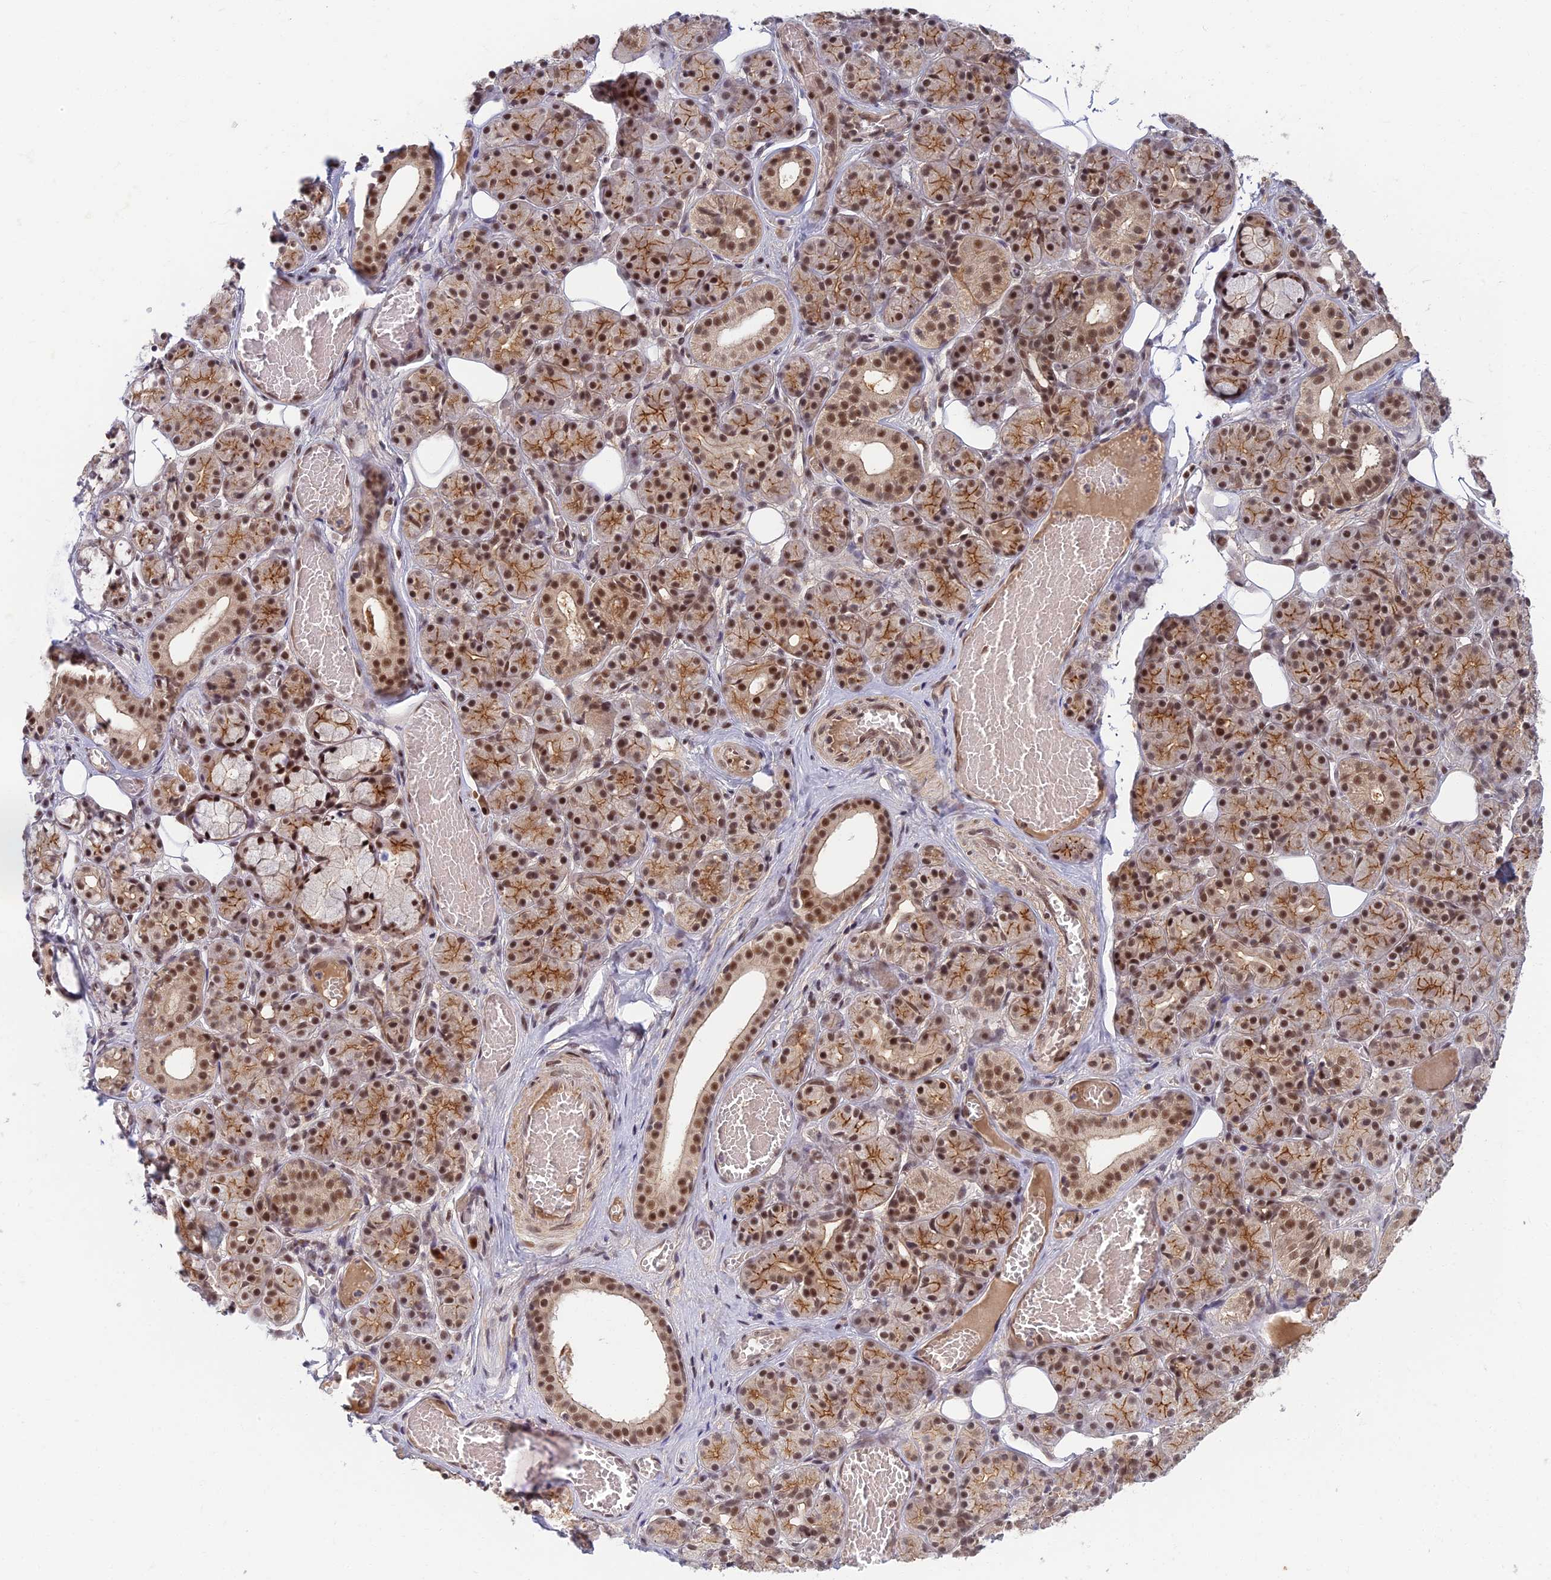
{"staining": {"intensity": "moderate", "quantity": "25%-75%", "location": "cytoplasmic/membranous,nuclear"}, "tissue": "salivary gland", "cell_type": "Glandular cells", "image_type": "normal", "snomed": [{"axis": "morphology", "description": "Normal tissue, NOS"}, {"axis": "topography", "description": "Salivary gland"}], "caption": "A brown stain labels moderate cytoplasmic/membranous,nuclear positivity of a protein in glandular cells of normal salivary gland.", "gene": "TCEA2", "patient": {"sex": "male", "age": 63}}